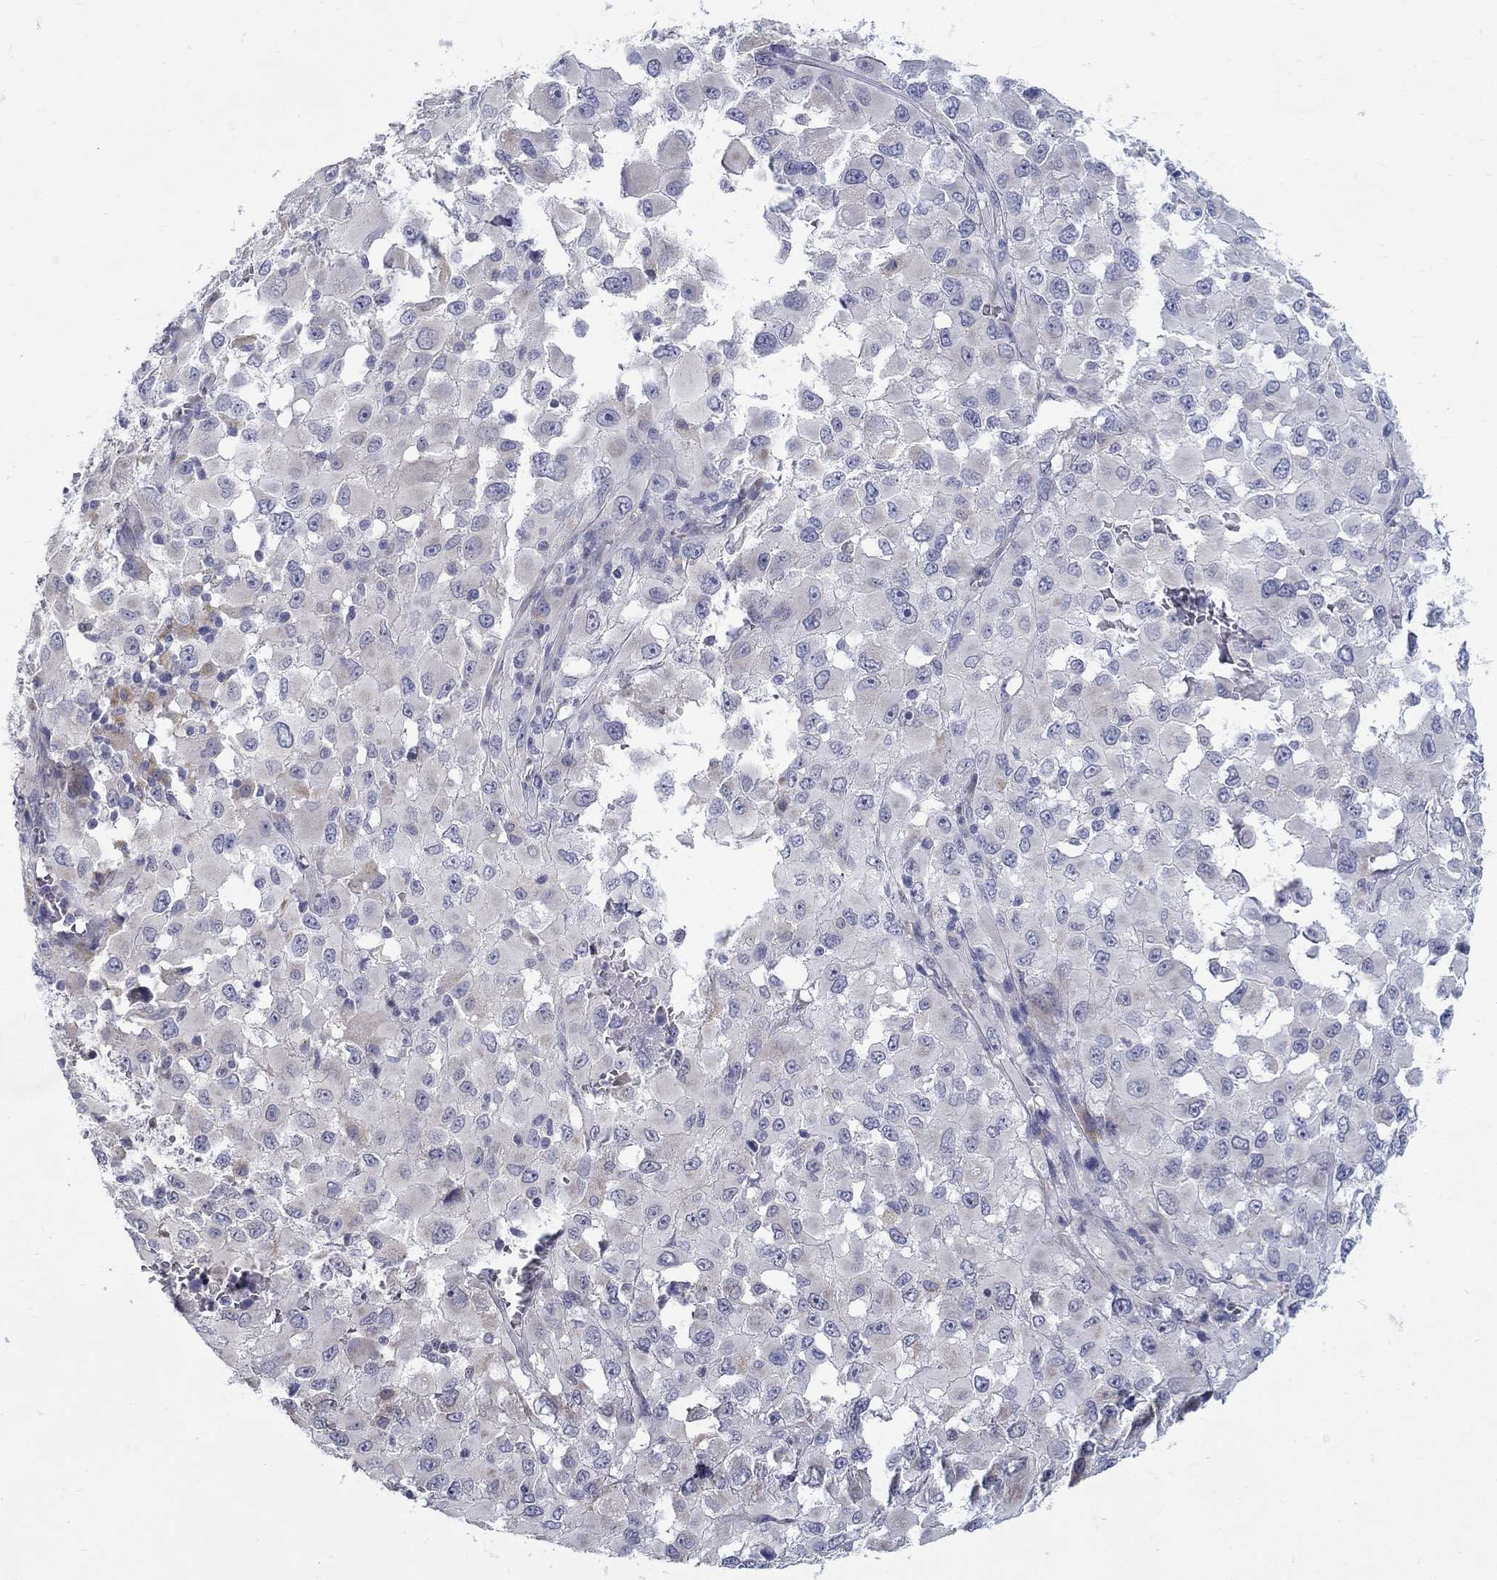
{"staining": {"intensity": "negative", "quantity": "none", "location": "none"}, "tissue": "melanoma", "cell_type": "Tumor cells", "image_type": "cancer", "snomed": [{"axis": "morphology", "description": "Malignant melanoma, Metastatic site"}, {"axis": "topography", "description": "Lymph node"}], "caption": "There is no significant expression in tumor cells of malignant melanoma (metastatic site).", "gene": "ABCA4", "patient": {"sex": "male", "age": 50}}